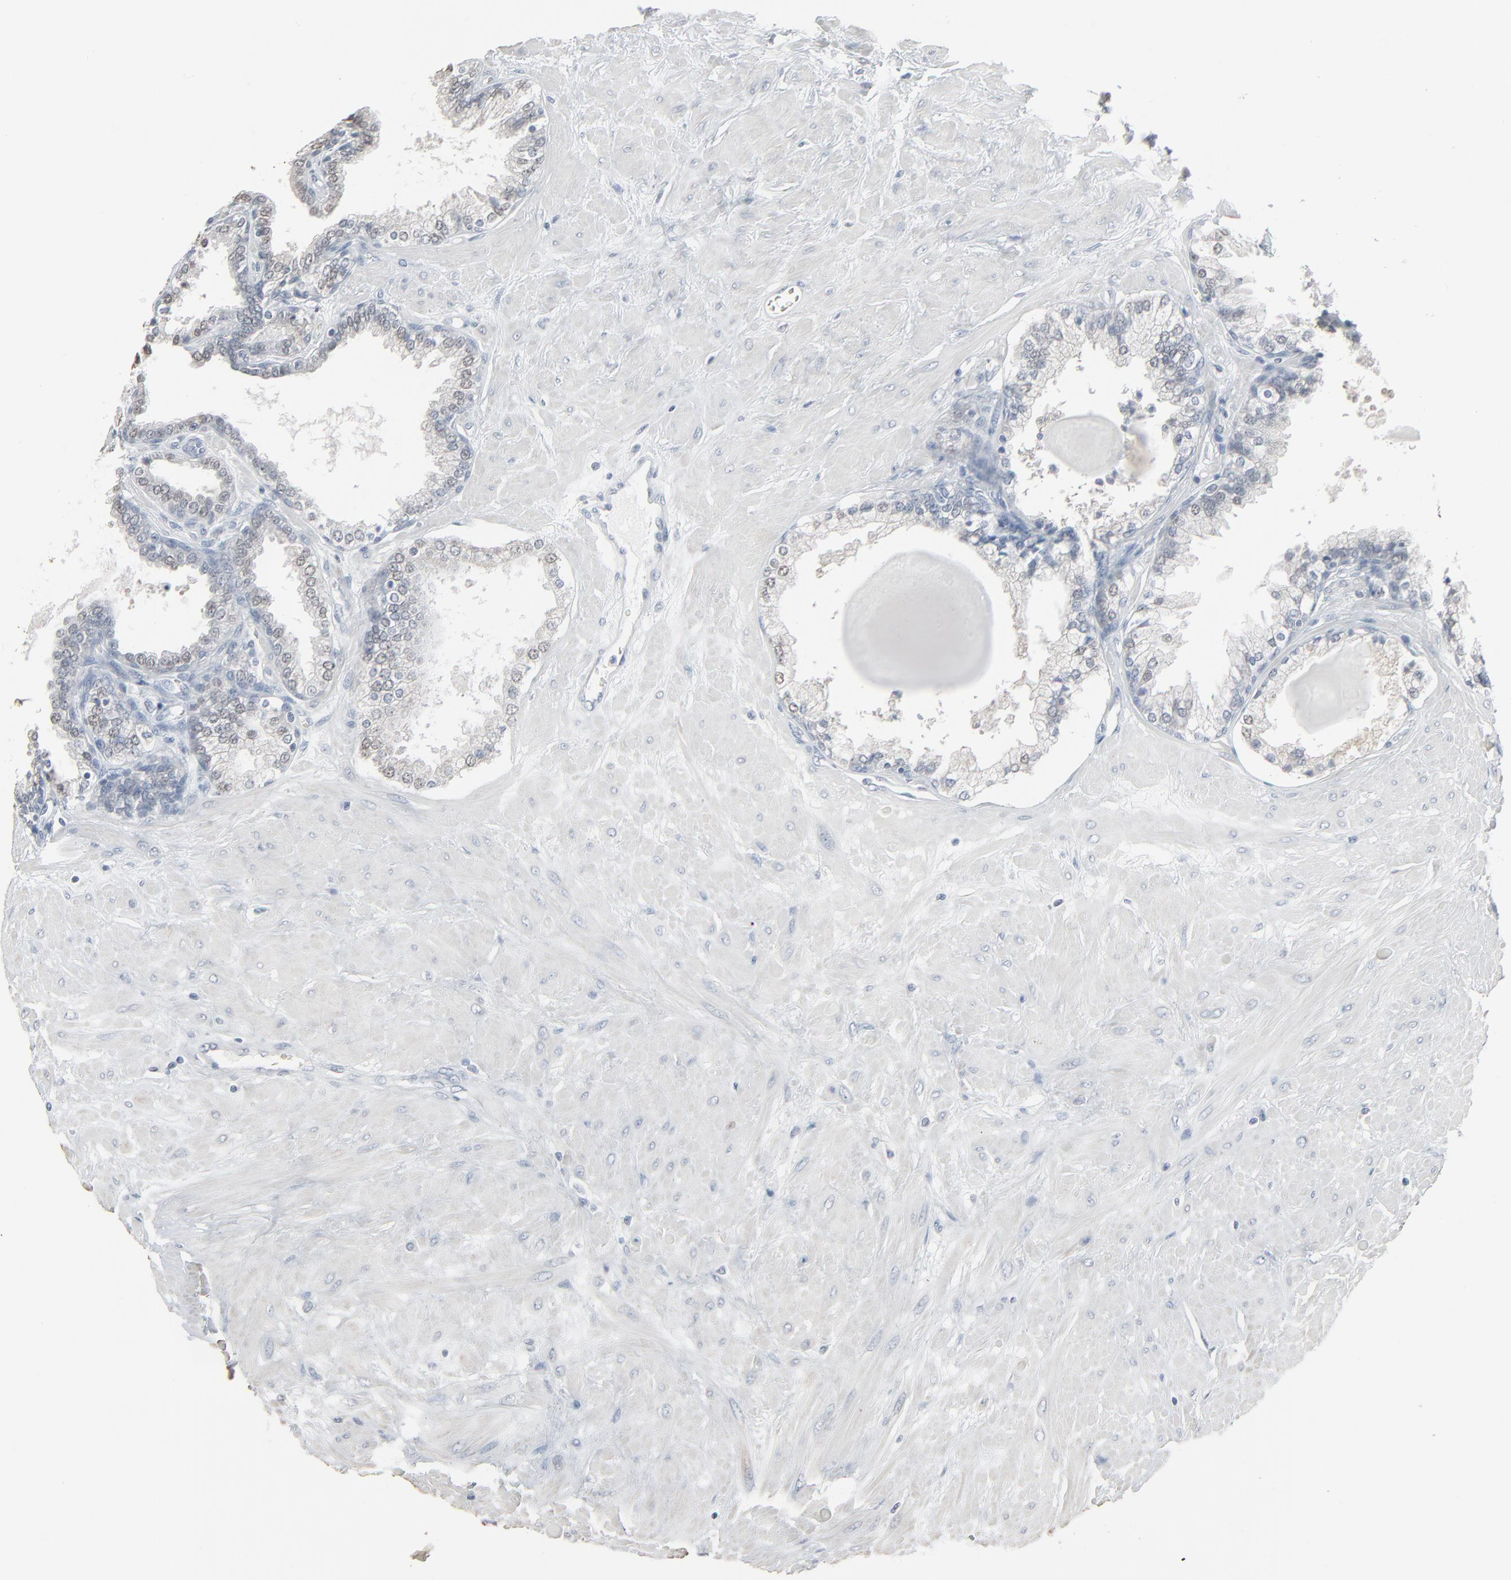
{"staining": {"intensity": "weak", "quantity": "<25%", "location": "nuclear"}, "tissue": "prostate", "cell_type": "Glandular cells", "image_type": "normal", "snomed": [{"axis": "morphology", "description": "Normal tissue, NOS"}, {"axis": "topography", "description": "Prostate"}], "caption": "Unremarkable prostate was stained to show a protein in brown. There is no significant staining in glandular cells. Nuclei are stained in blue.", "gene": "SAGE1", "patient": {"sex": "male", "age": 51}}